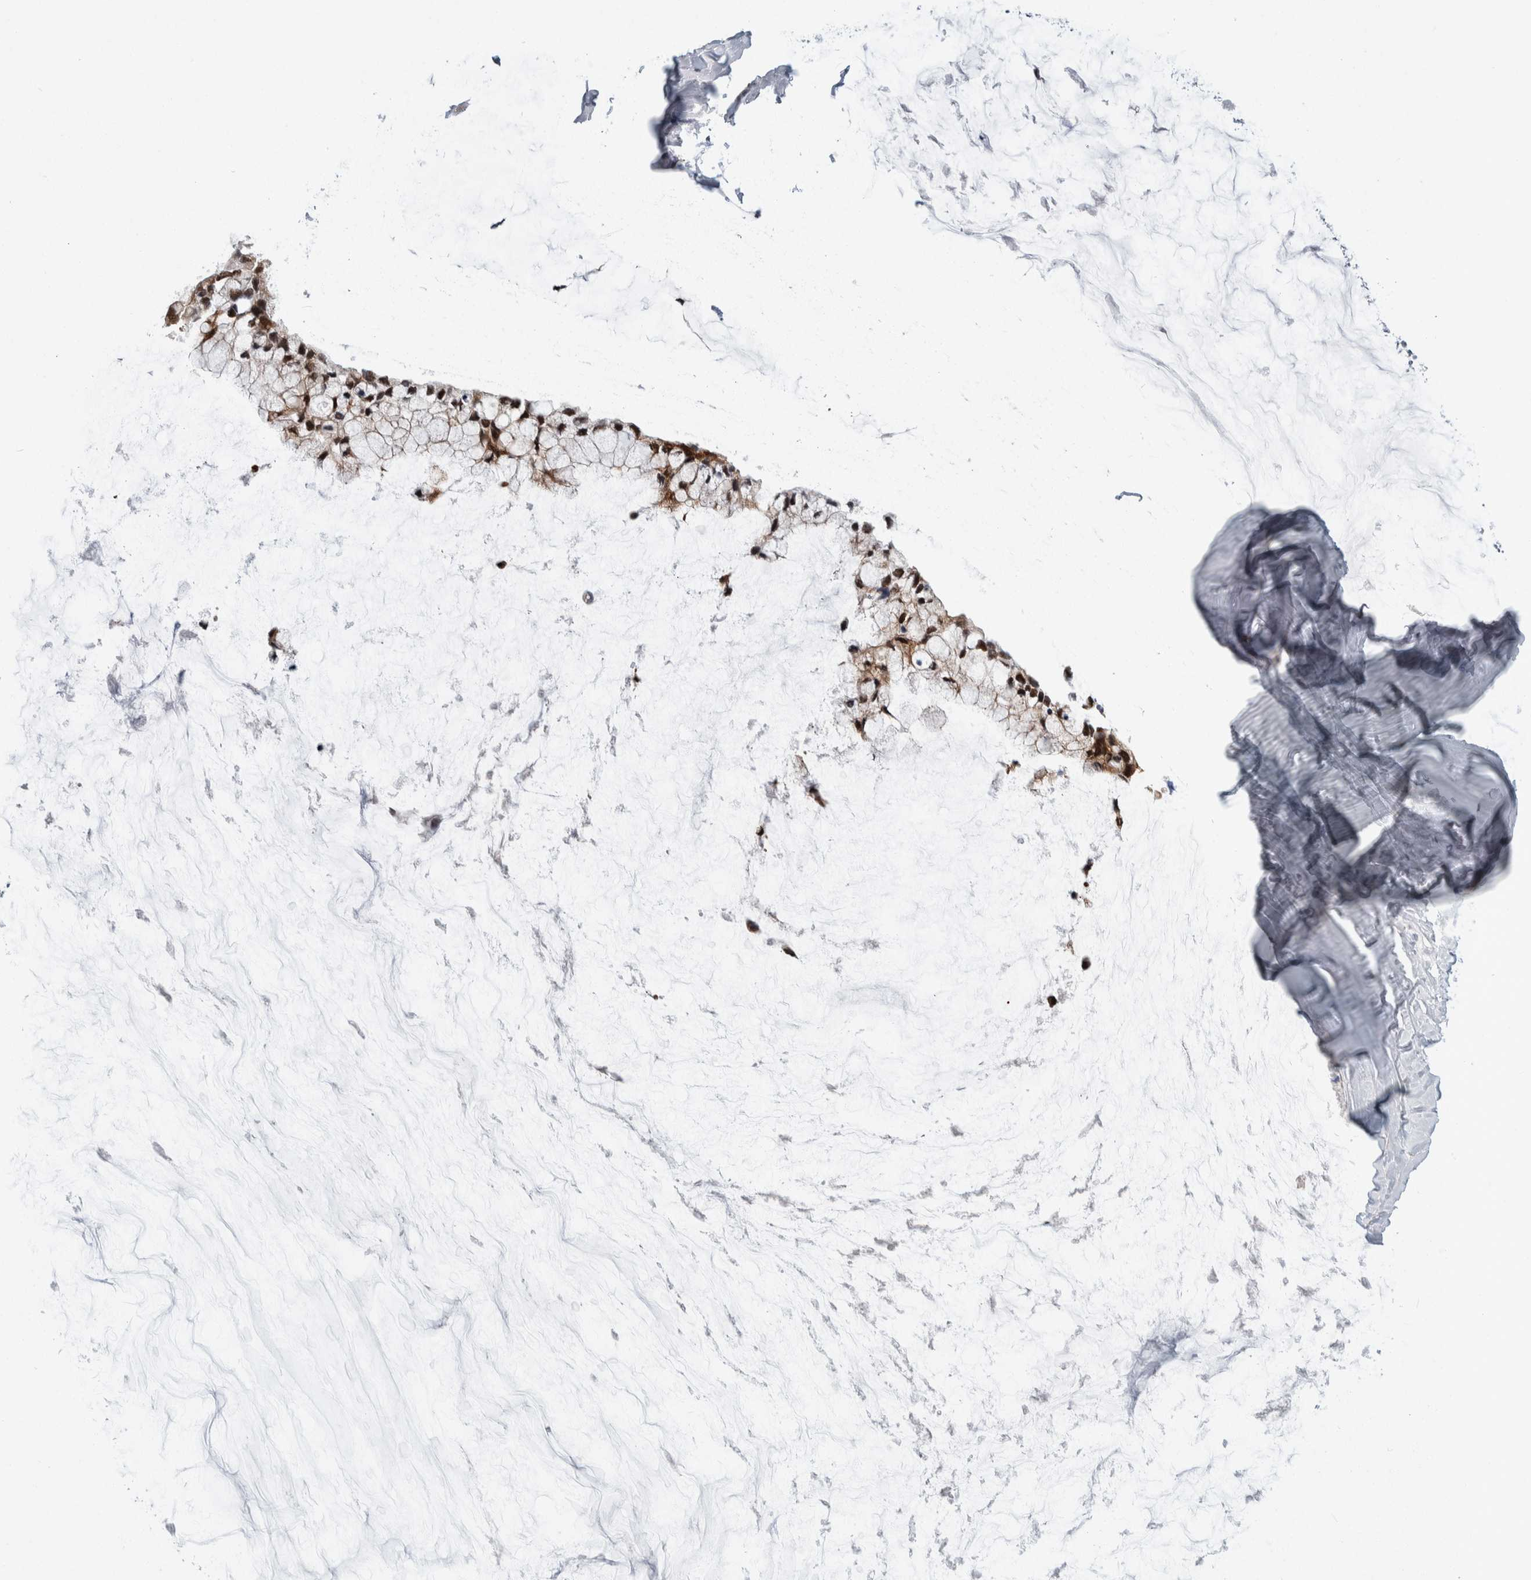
{"staining": {"intensity": "moderate", "quantity": ">75%", "location": "cytoplasmic/membranous,nuclear"}, "tissue": "ovarian cancer", "cell_type": "Tumor cells", "image_type": "cancer", "snomed": [{"axis": "morphology", "description": "Cystadenocarcinoma, mucinous, NOS"}, {"axis": "topography", "description": "Ovary"}], "caption": "A histopathology image of human mucinous cystadenocarcinoma (ovarian) stained for a protein shows moderate cytoplasmic/membranous and nuclear brown staining in tumor cells.", "gene": "PTPA", "patient": {"sex": "female", "age": 39}}